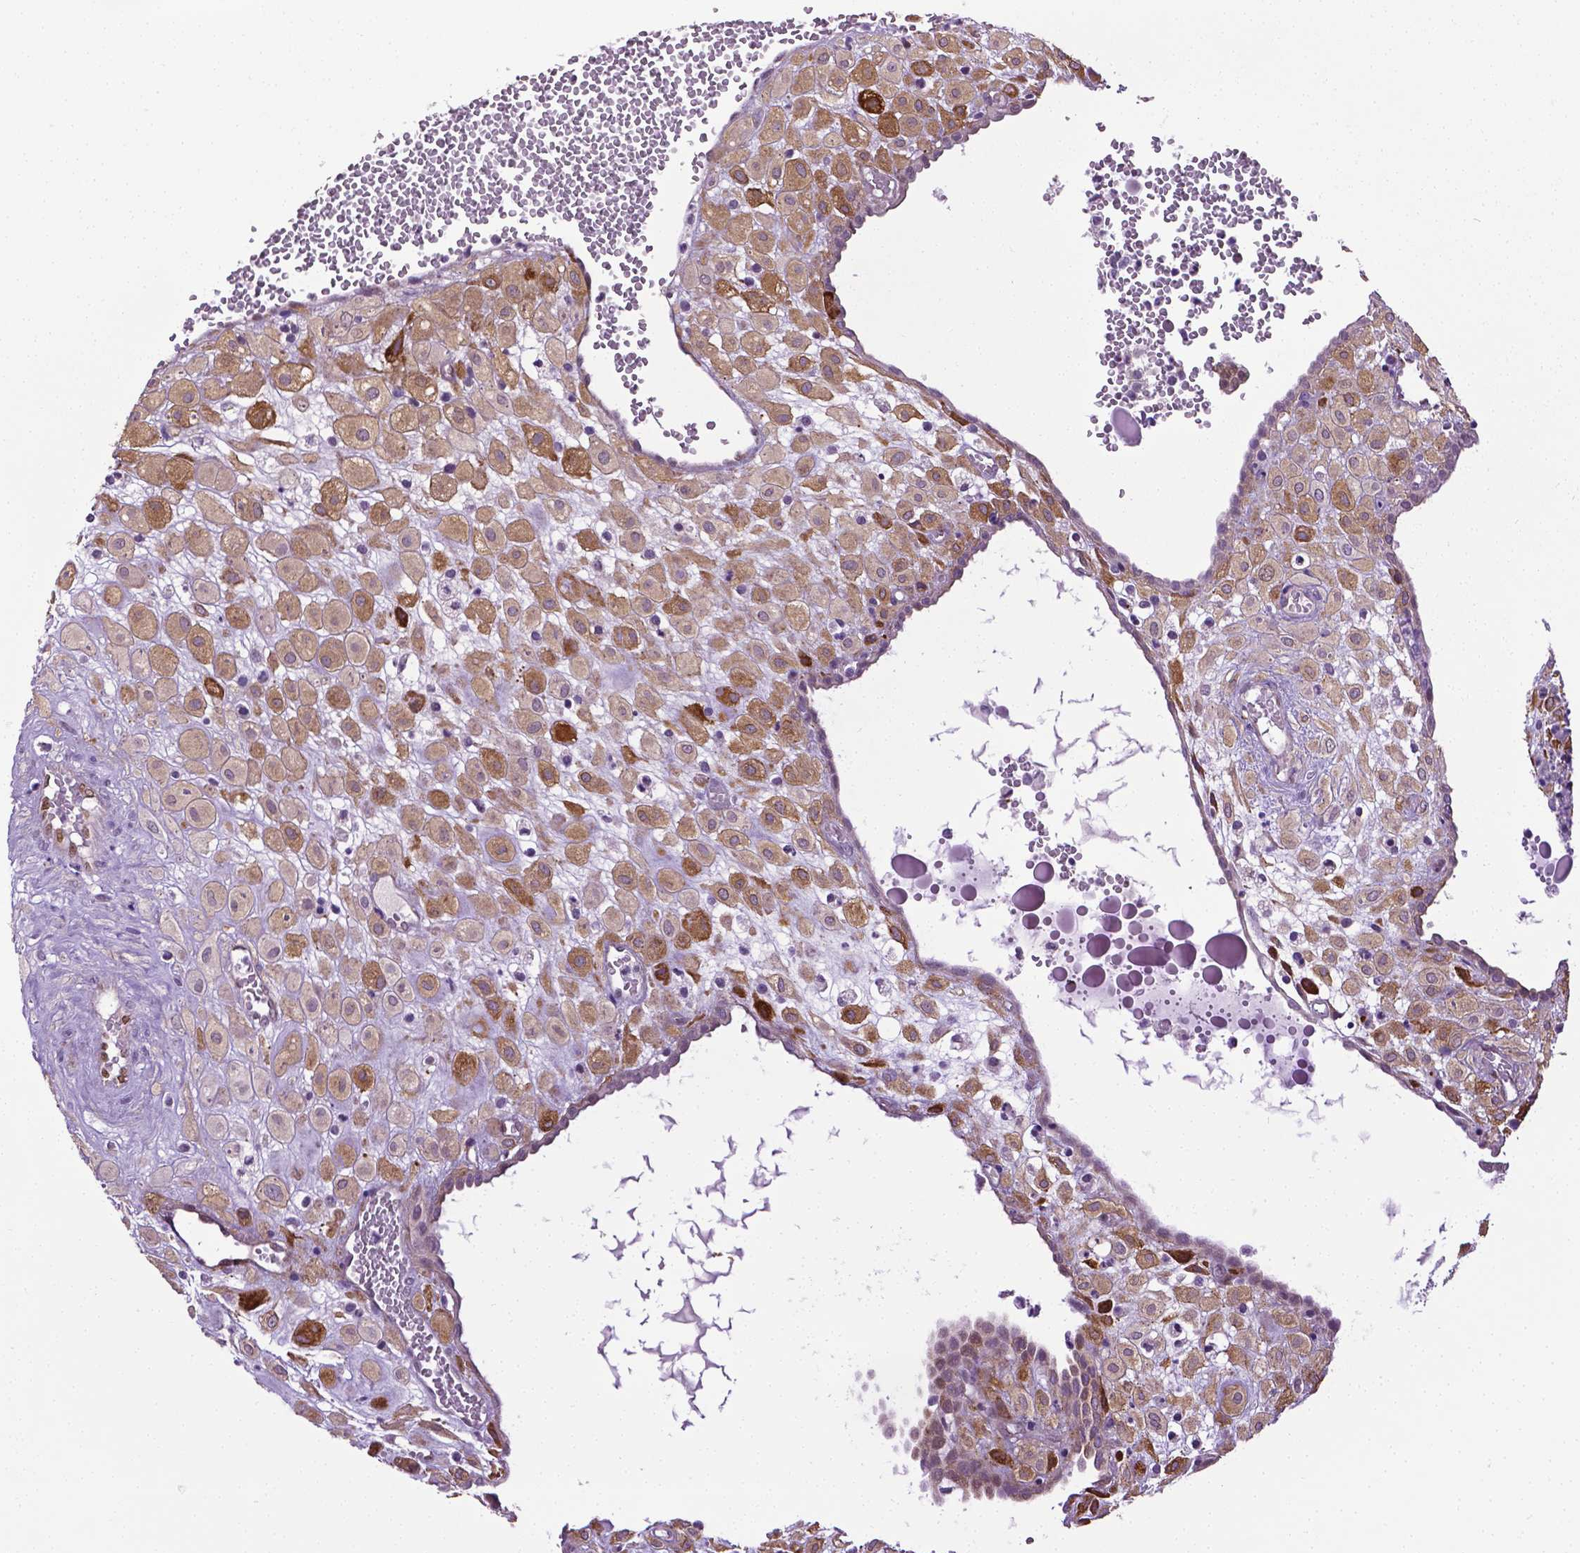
{"staining": {"intensity": "moderate", "quantity": "25%-75%", "location": "cytoplasmic/membranous"}, "tissue": "placenta", "cell_type": "Decidual cells", "image_type": "normal", "snomed": [{"axis": "morphology", "description": "Normal tissue, NOS"}, {"axis": "topography", "description": "Placenta"}], "caption": "An immunohistochemistry (IHC) photomicrograph of benign tissue is shown. Protein staining in brown labels moderate cytoplasmic/membranous positivity in placenta within decidual cells. (Brightfield microscopy of DAB IHC at high magnification).", "gene": "PTGER3", "patient": {"sex": "female", "age": 24}}